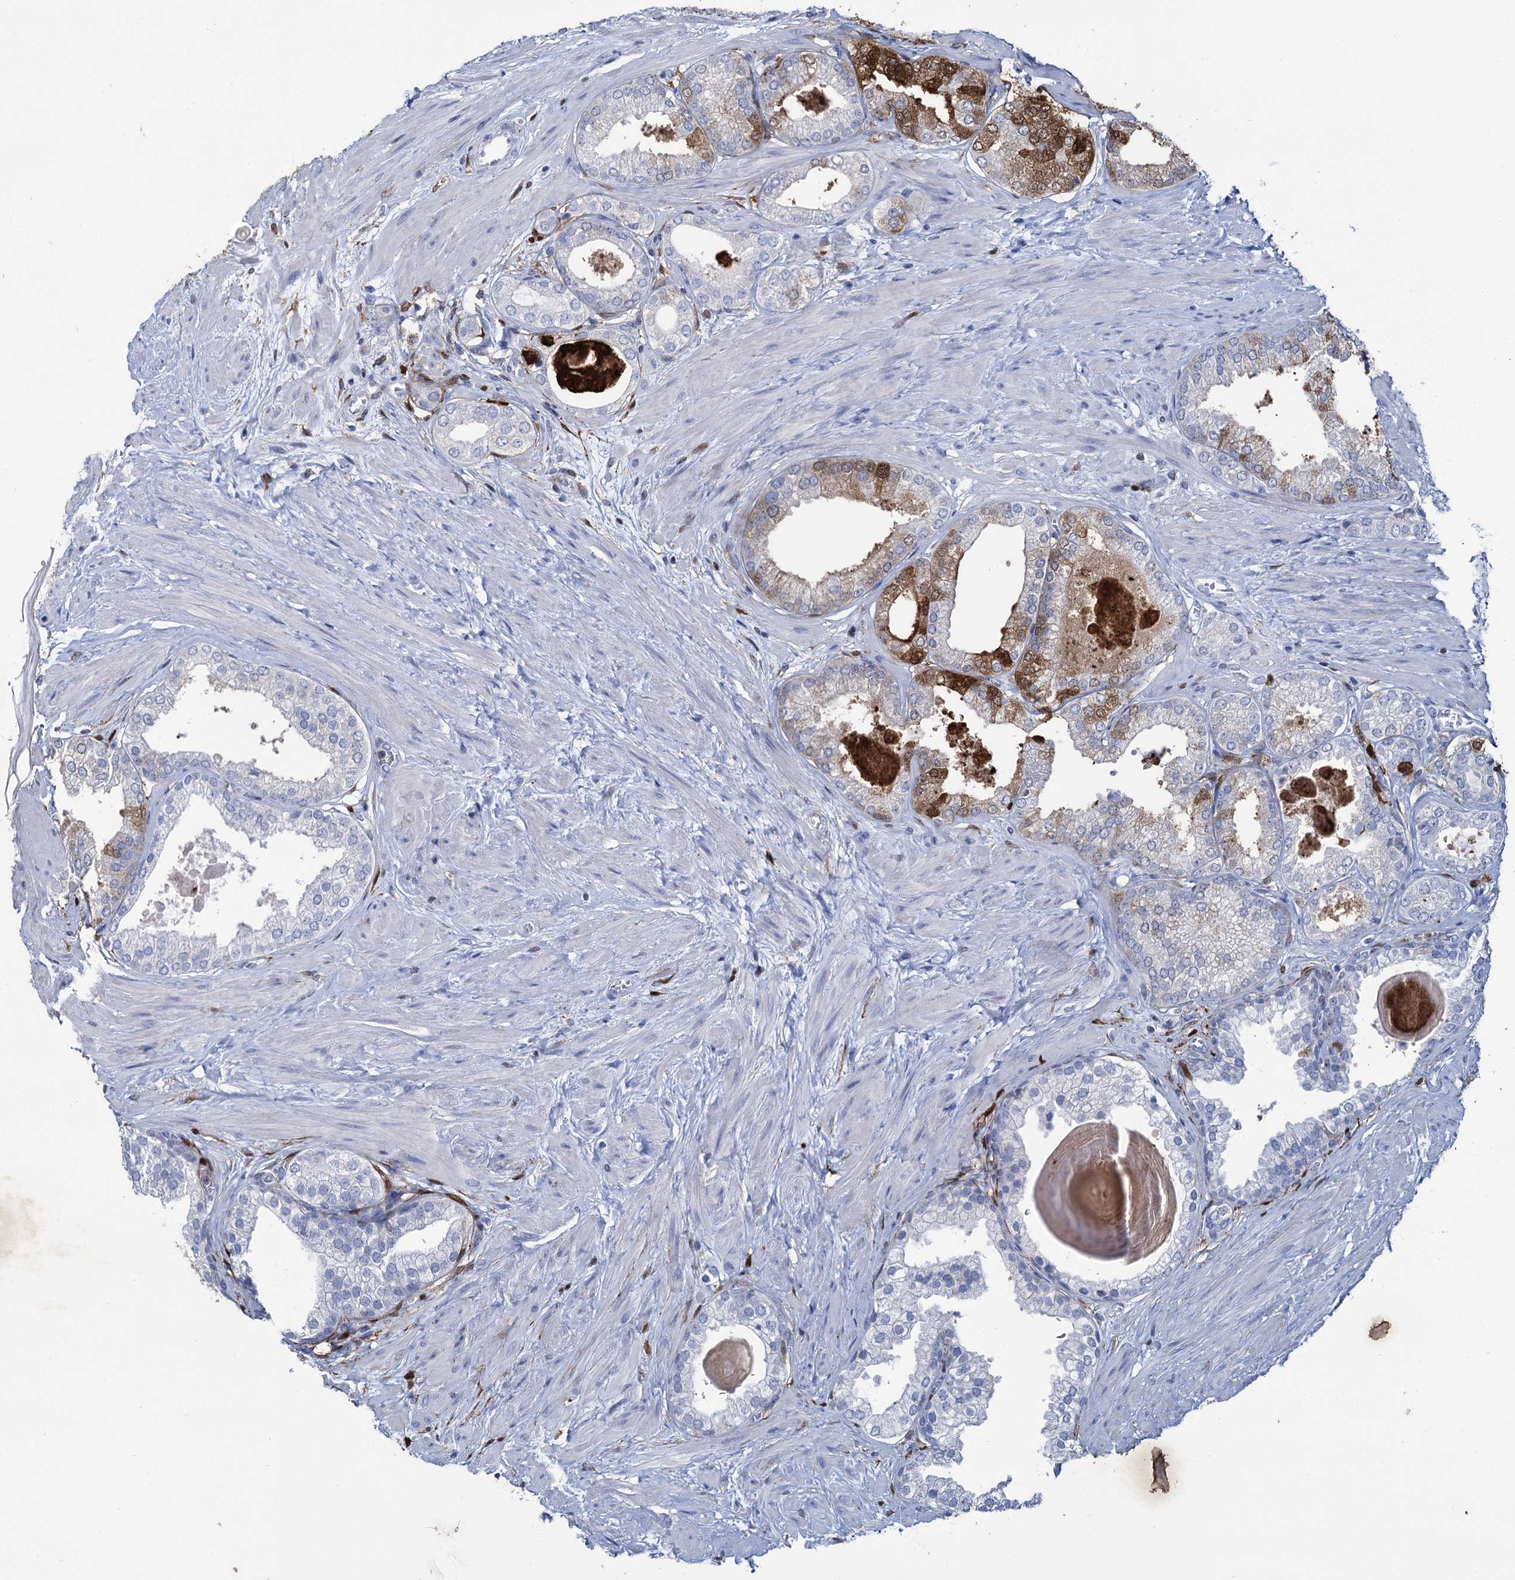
{"staining": {"intensity": "strong", "quantity": "<25%", "location": "cytoplasmic/membranous,nuclear"}, "tissue": "prostate", "cell_type": "Glandular cells", "image_type": "normal", "snomed": [{"axis": "morphology", "description": "Normal tissue, NOS"}, {"axis": "topography", "description": "Prostate"}], "caption": "Human prostate stained for a protein (brown) reveals strong cytoplasmic/membranous,nuclear positive staining in about <25% of glandular cells.", "gene": "FABP5", "patient": {"sex": "male", "age": 48}}